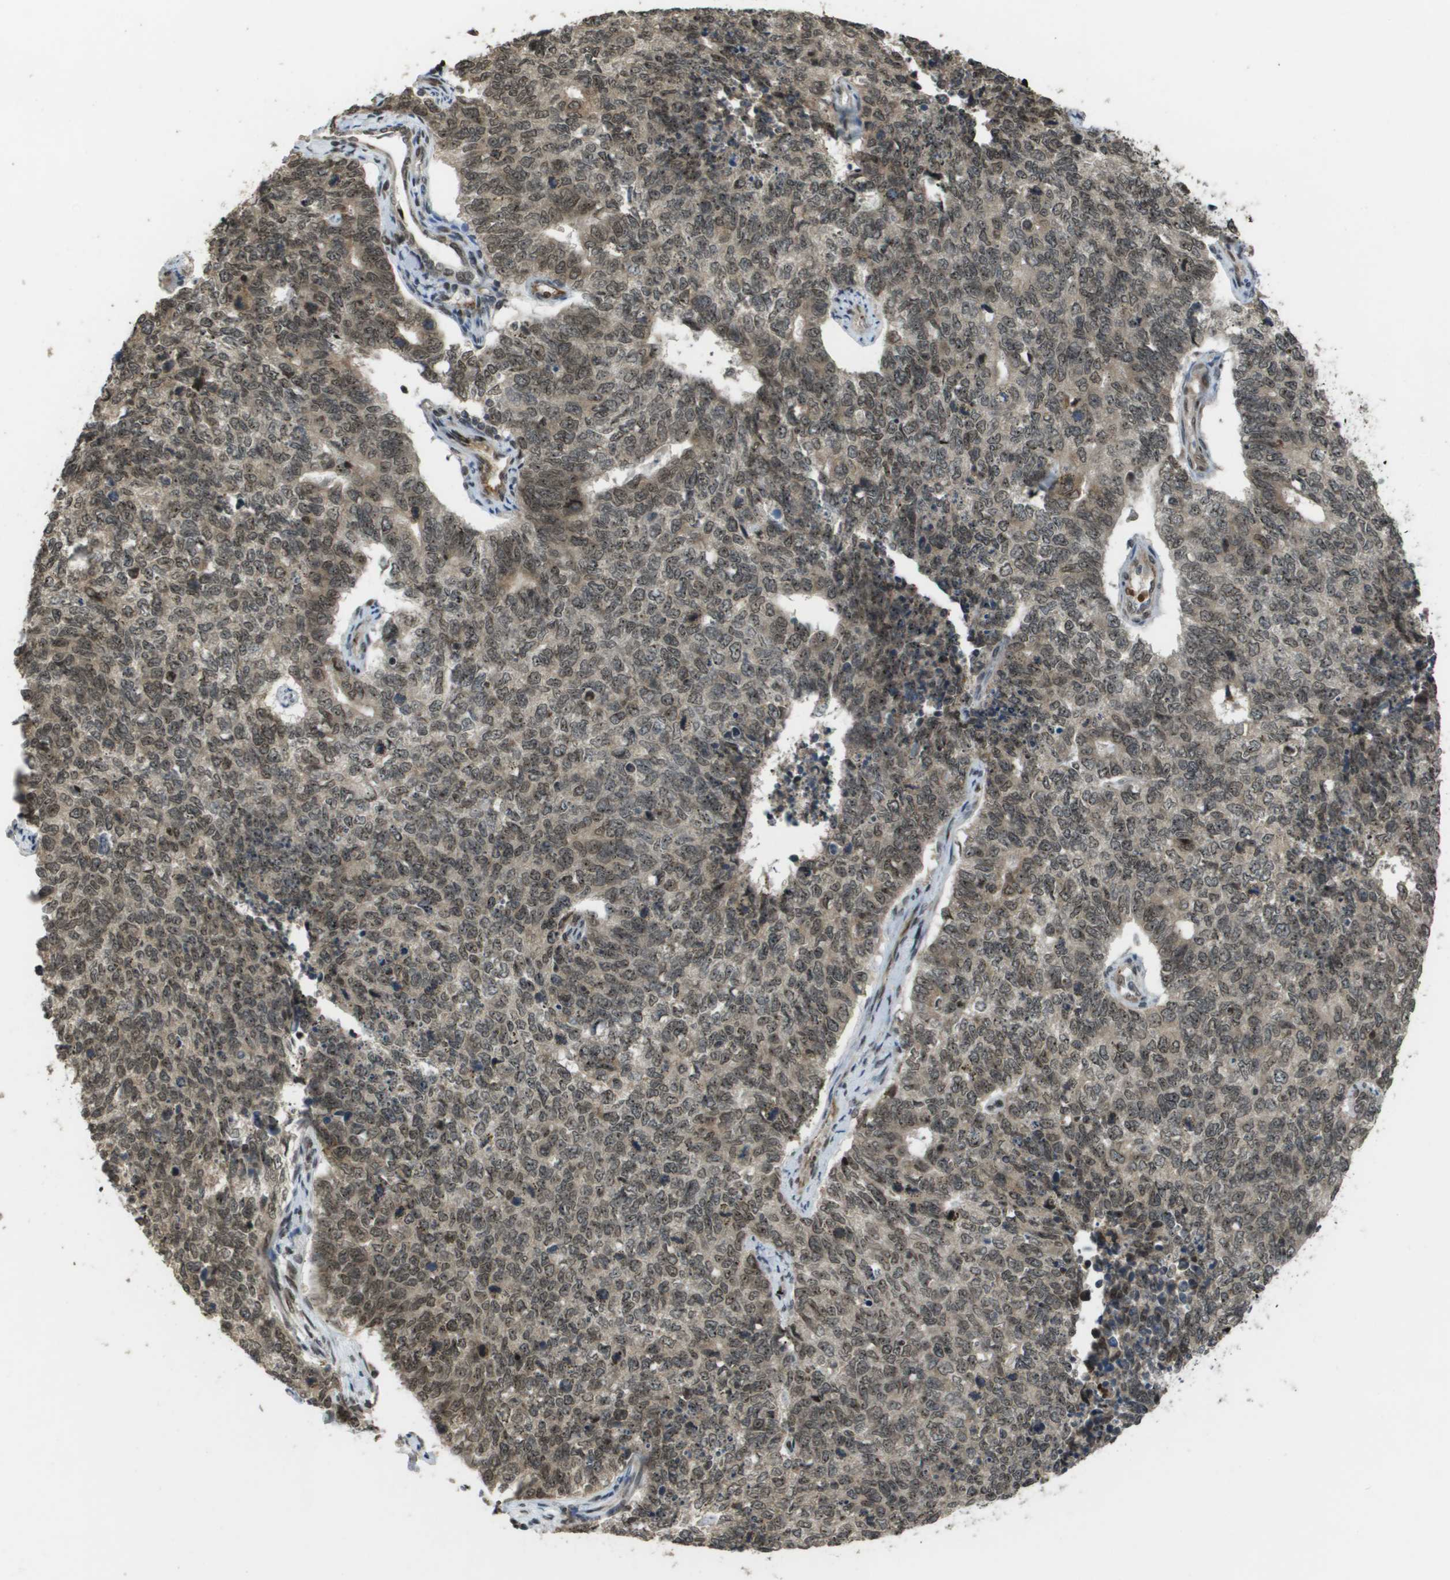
{"staining": {"intensity": "weak", "quantity": ">75%", "location": "cytoplasmic/membranous,nuclear"}, "tissue": "cervical cancer", "cell_type": "Tumor cells", "image_type": "cancer", "snomed": [{"axis": "morphology", "description": "Squamous cell carcinoma, NOS"}, {"axis": "topography", "description": "Cervix"}], "caption": "Immunohistochemistry photomicrograph of neoplastic tissue: human cervical cancer (squamous cell carcinoma) stained using IHC exhibits low levels of weak protein expression localized specifically in the cytoplasmic/membranous and nuclear of tumor cells, appearing as a cytoplasmic/membranous and nuclear brown color.", "gene": "KAT5", "patient": {"sex": "female", "age": 63}}